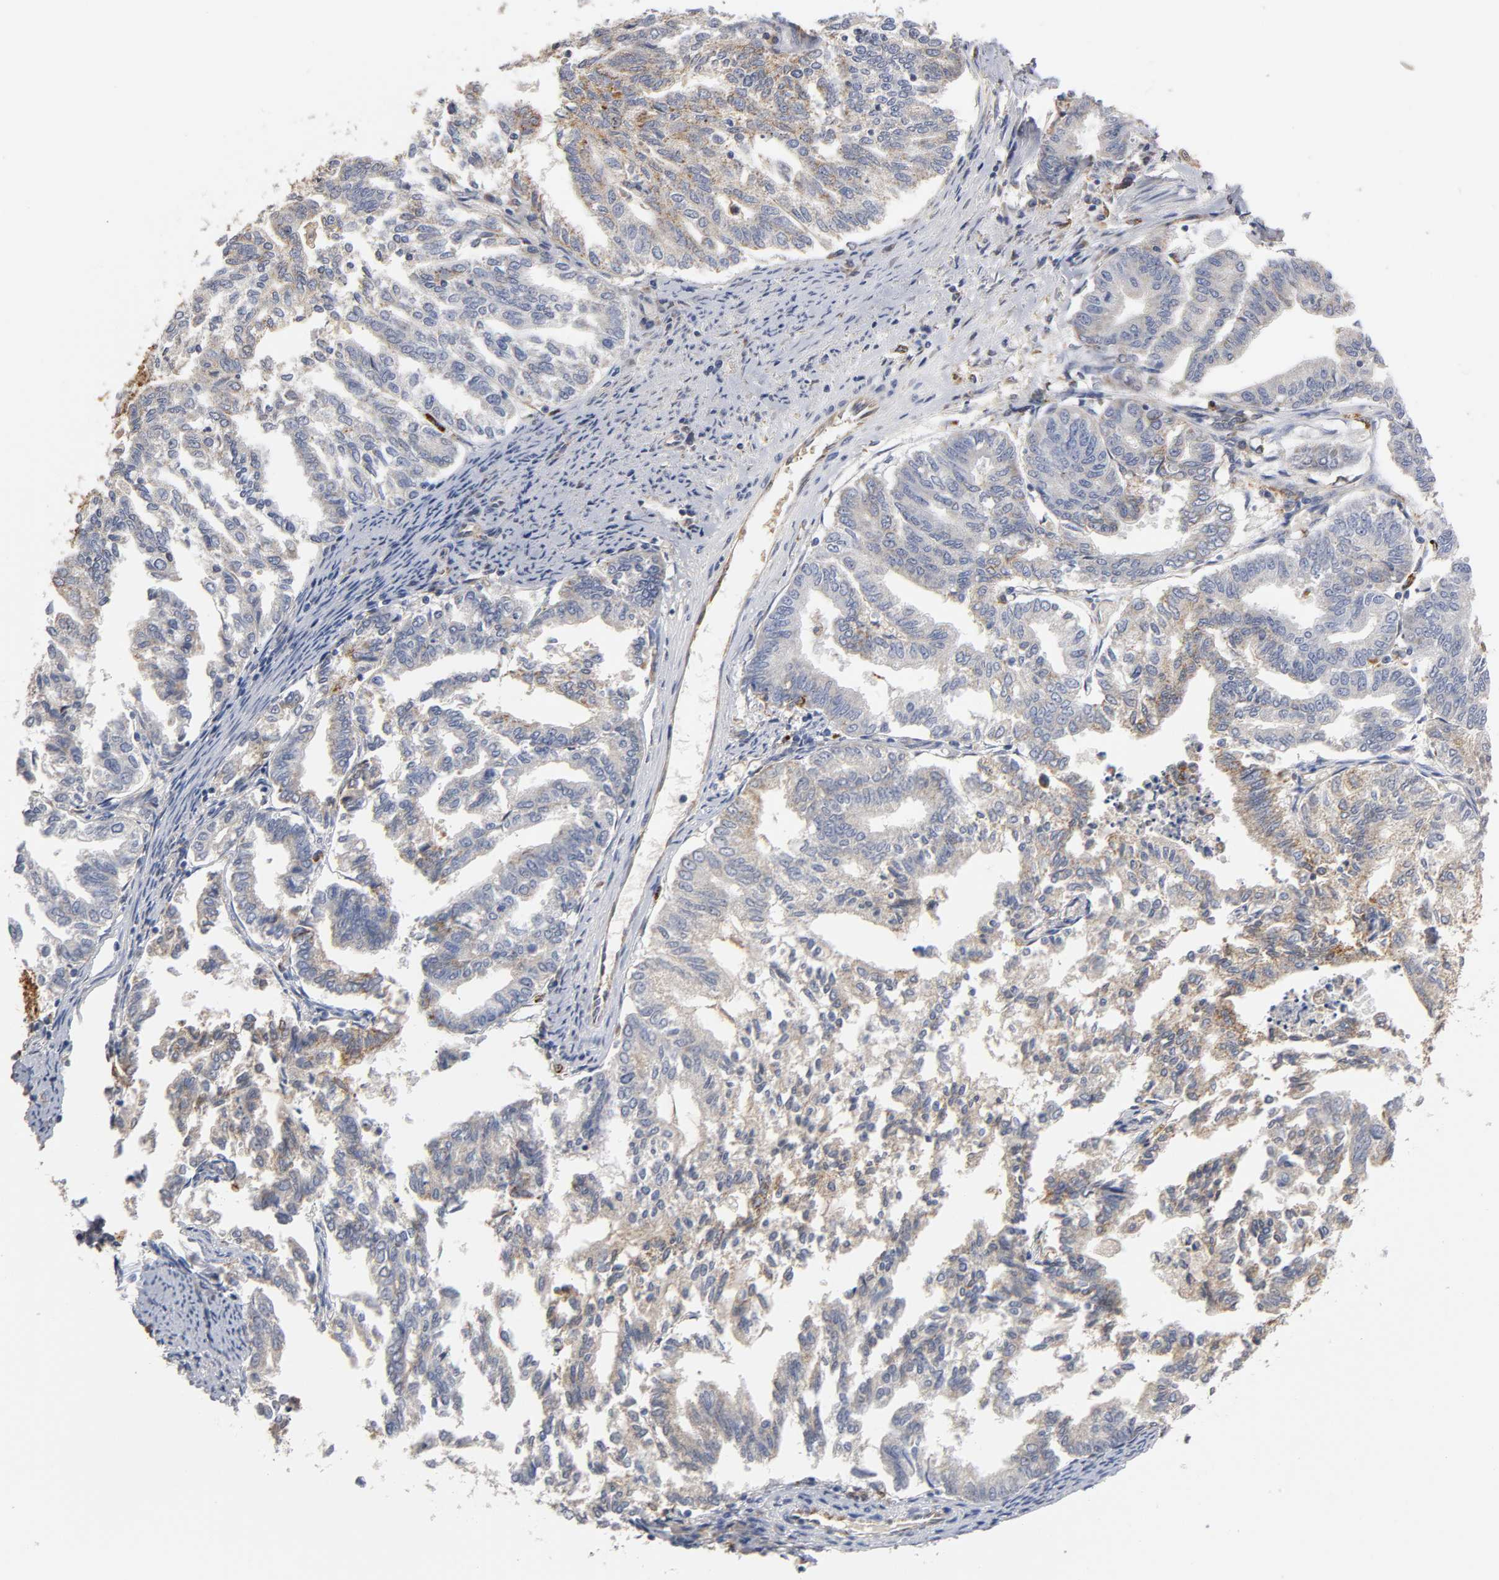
{"staining": {"intensity": "moderate", "quantity": "<25%", "location": "cytoplasmic/membranous"}, "tissue": "endometrial cancer", "cell_type": "Tumor cells", "image_type": "cancer", "snomed": [{"axis": "morphology", "description": "Adenocarcinoma, NOS"}, {"axis": "topography", "description": "Endometrium"}], "caption": "Endometrial adenocarcinoma was stained to show a protein in brown. There is low levels of moderate cytoplasmic/membranous positivity in approximately <25% of tumor cells.", "gene": "ISG15", "patient": {"sex": "female", "age": 79}}